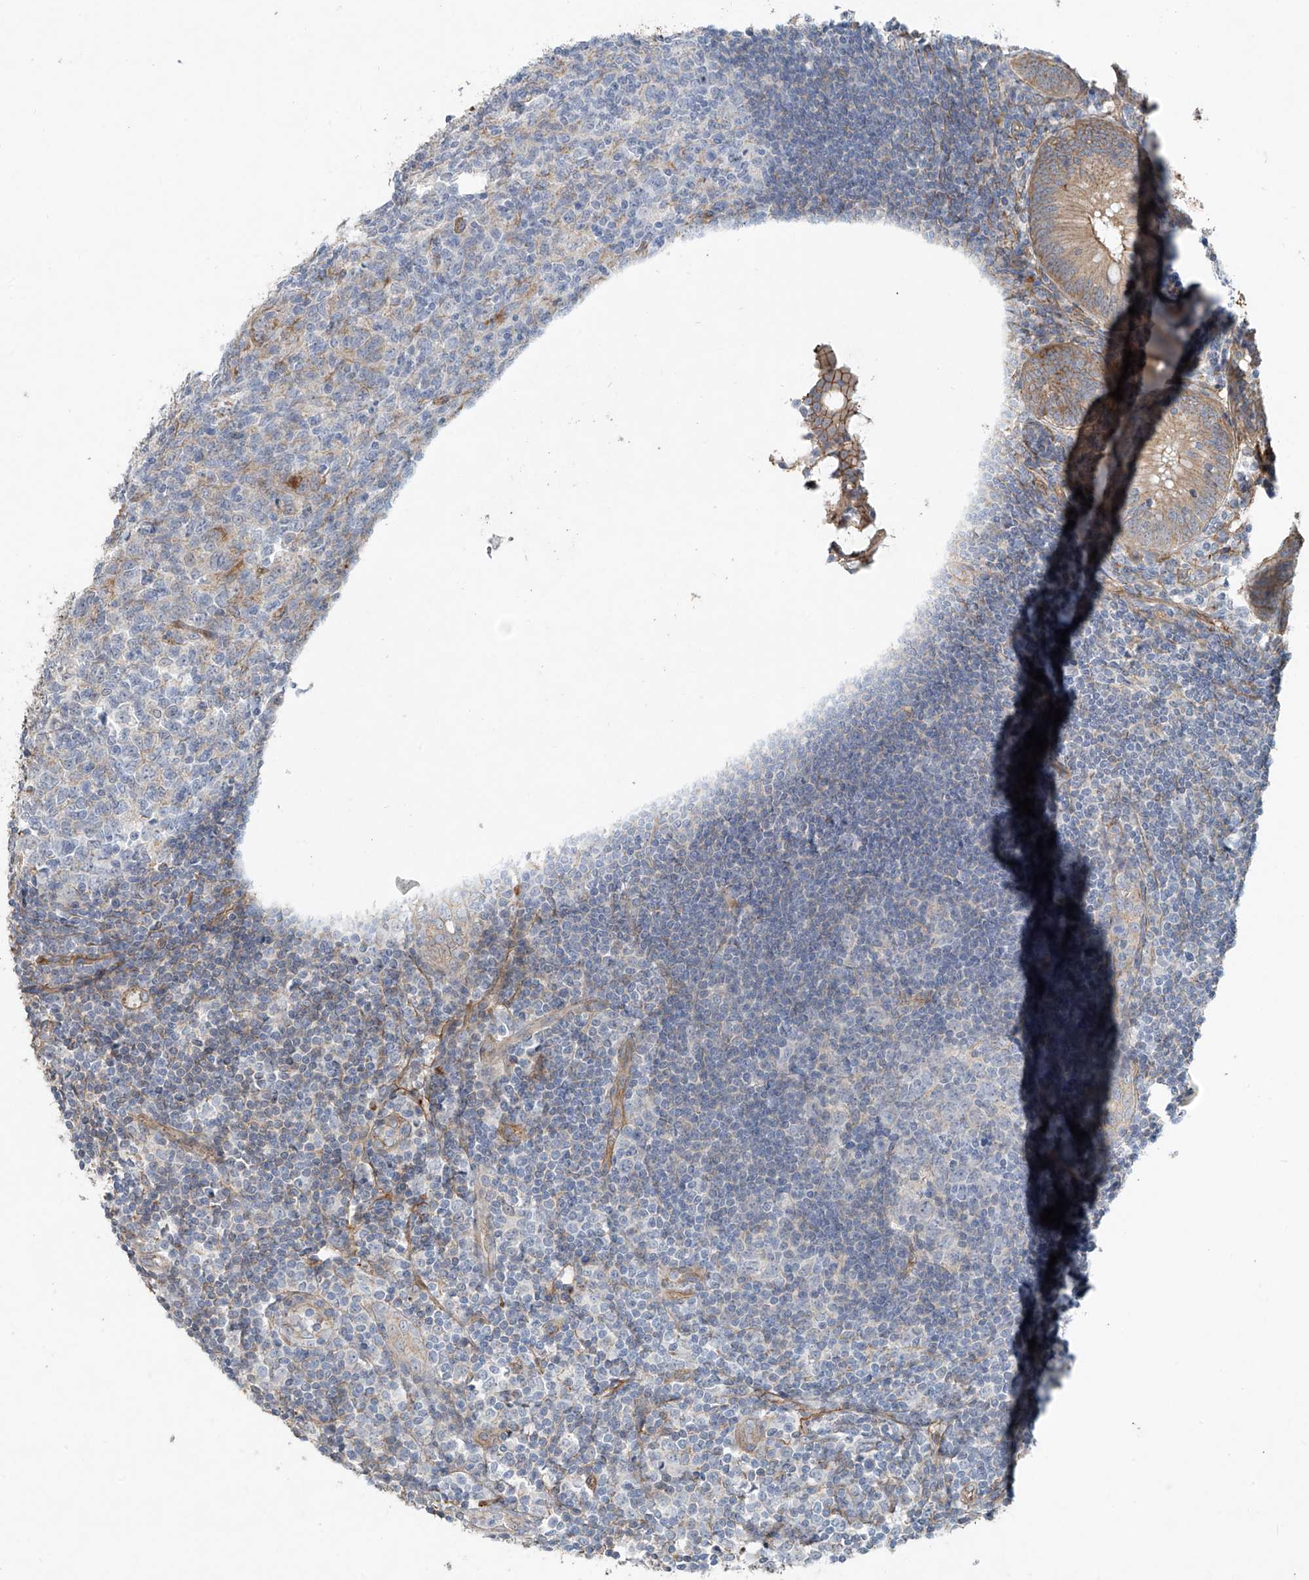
{"staining": {"intensity": "moderate", "quantity": ">75%", "location": "cytoplasmic/membranous"}, "tissue": "appendix", "cell_type": "Glandular cells", "image_type": "normal", "snomed": [{"axis": "morphology", "description": "Normal tissue, NOS"}, {"axis": "topography", "description": "Appendix"}], "caption": "Appendix stained for a protein (brown) demonstrates moderate cytoplasmic/membranous positive positivity in approximately >75% of glandular cells.", "gene": "TUBE1", "patient": {"sex": "female", "age": 54}}